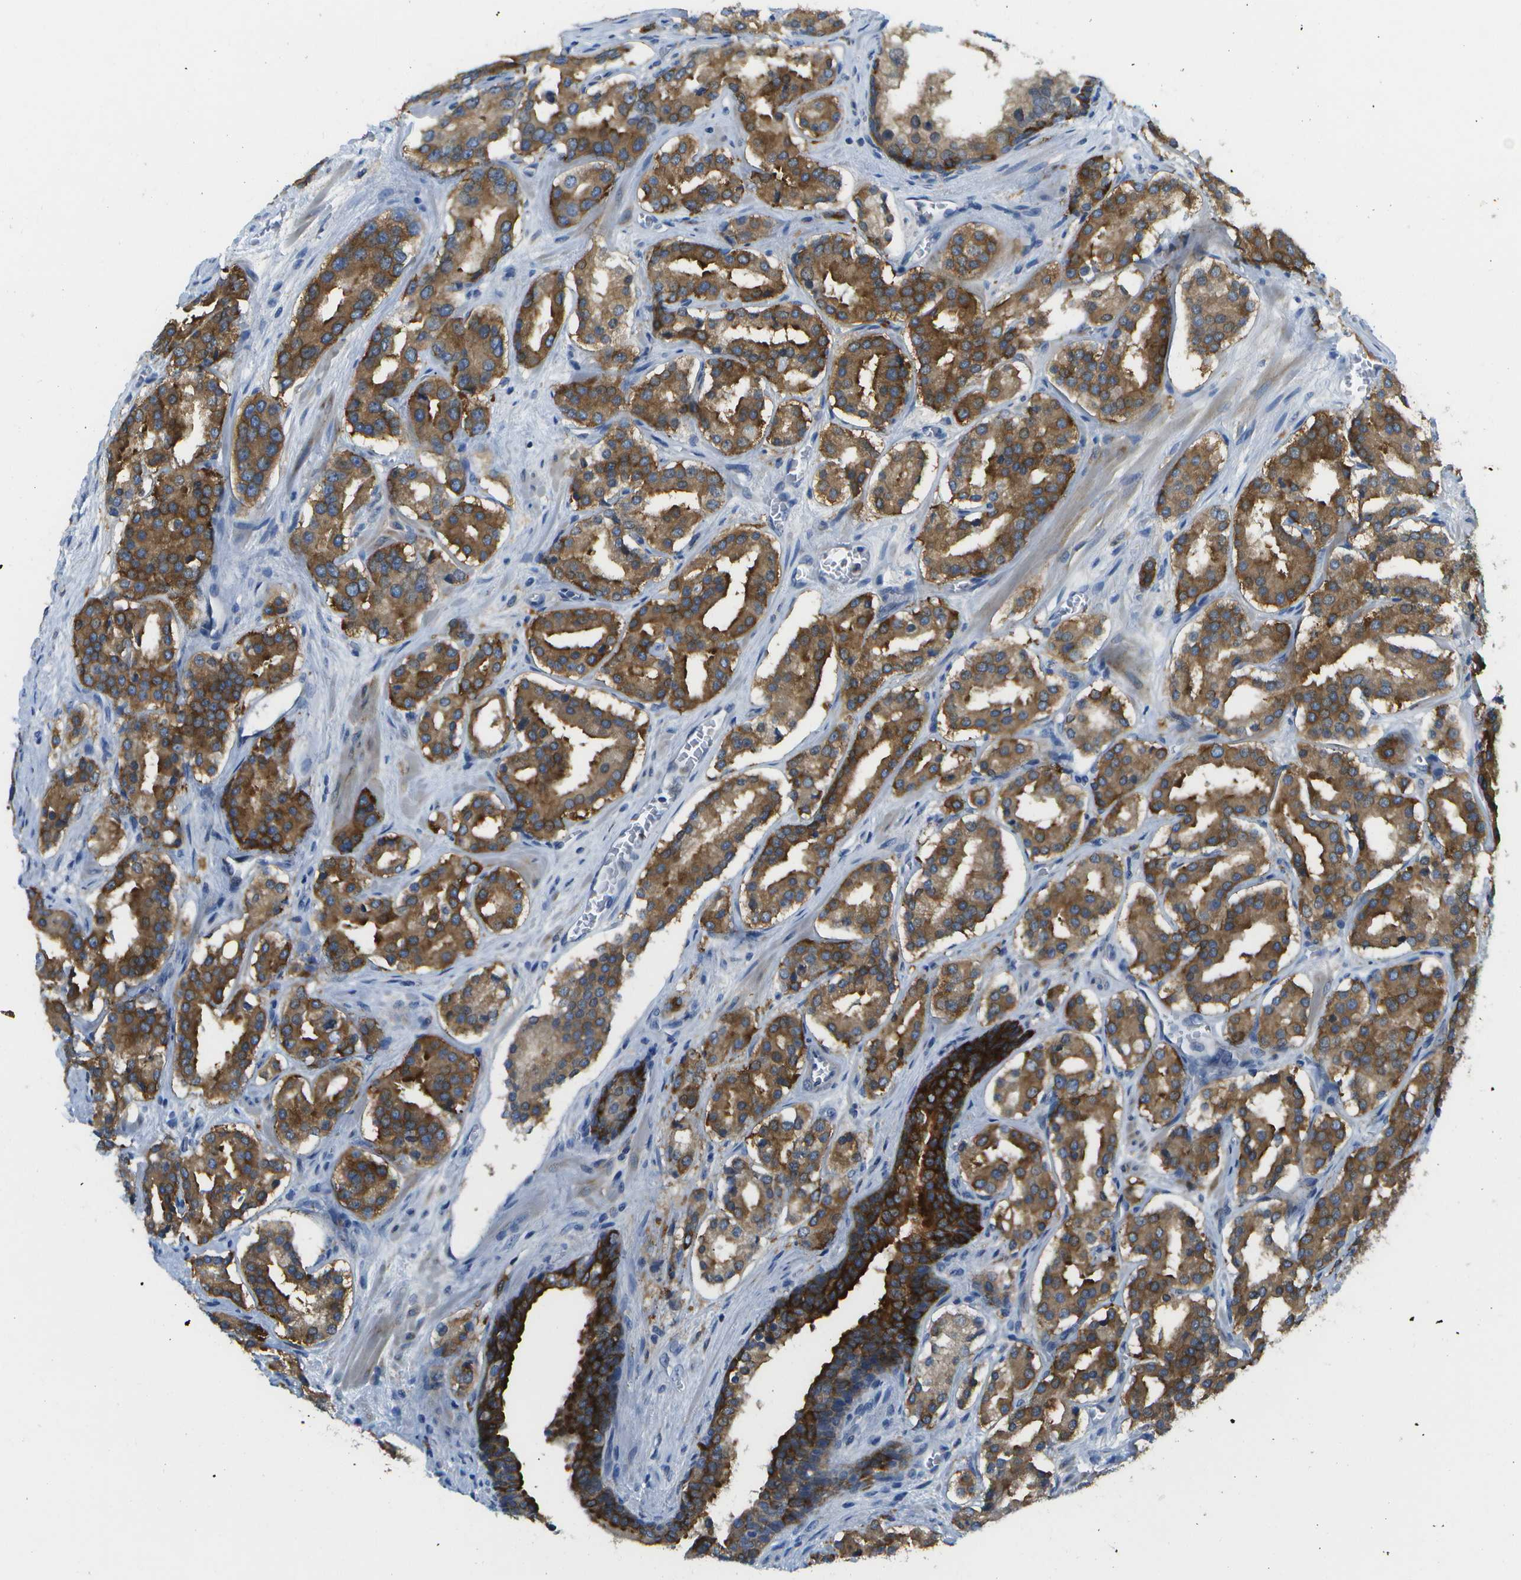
{"staining": {"intensity": "strong", "quantity": ">75%", "location": "cytoplasmic/membranous"}, "tissue": "prostate cancer", "cell_type": "Tumor cells", "image_type": "cancer", "snomed": [{"axis": "morphology", "description": "Adenocarcinoma, High grade"}, {"axis": "topography", "description": "Prostate"}], "caption": "Immunohistochemistry (IHC) photomicrograph of neoplastic tissue: prostate high-grade adenocarcinoma stained using immunohistochemistry (IHC) exhibits high levels of strong protein expression localized specifically in the cytoplasmic/membranous of tumor cells, appearing as a cytoplasmic/membranous brown color.", "gene": "WNK2", "patient": {"sex": "male", "age": 60}}